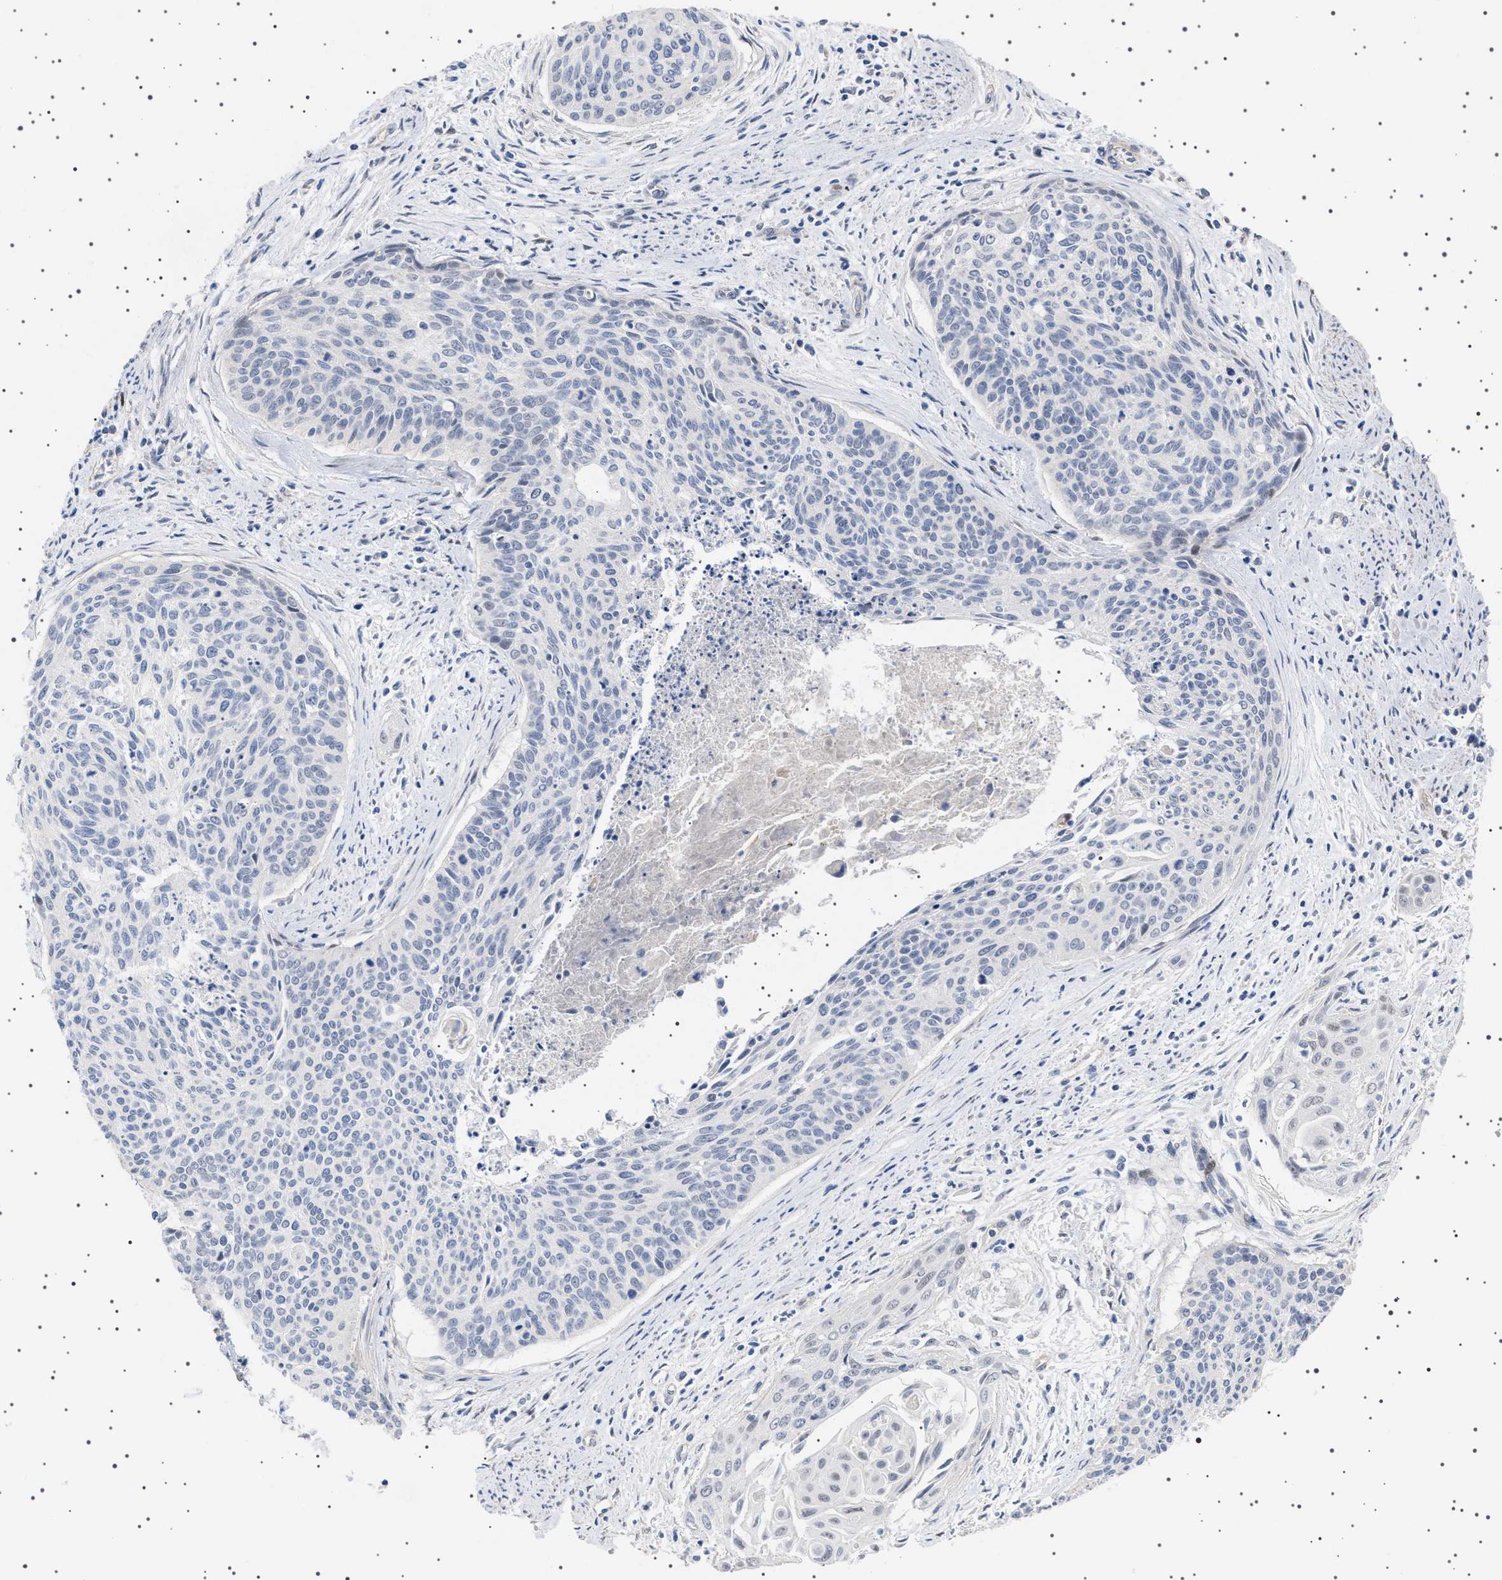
{"staining": {"intensity": "negative", "quantity": "none", "location": "none"}, "tissue": "cervical cancer", "cell_type": "Tumor cells", "image_type": "cancer", "snomed": [{"axis": "morphology", "description": "Squamous cell carcinoma, NOS"}, {"axis": "topography", "description": "Cervix"}], "caption": "Immunohistochemistry (IHC) of human cervical squamous cell carcinoma reveals no staining in tumor cells. Brightfield microscopy of immunohistochemistry (IHC) stained with DAB (brown) and hematoxylin (blue), captured at high magnification.", "gene": "HTR1A", "patient": {"sex": "female", "age": 55}}